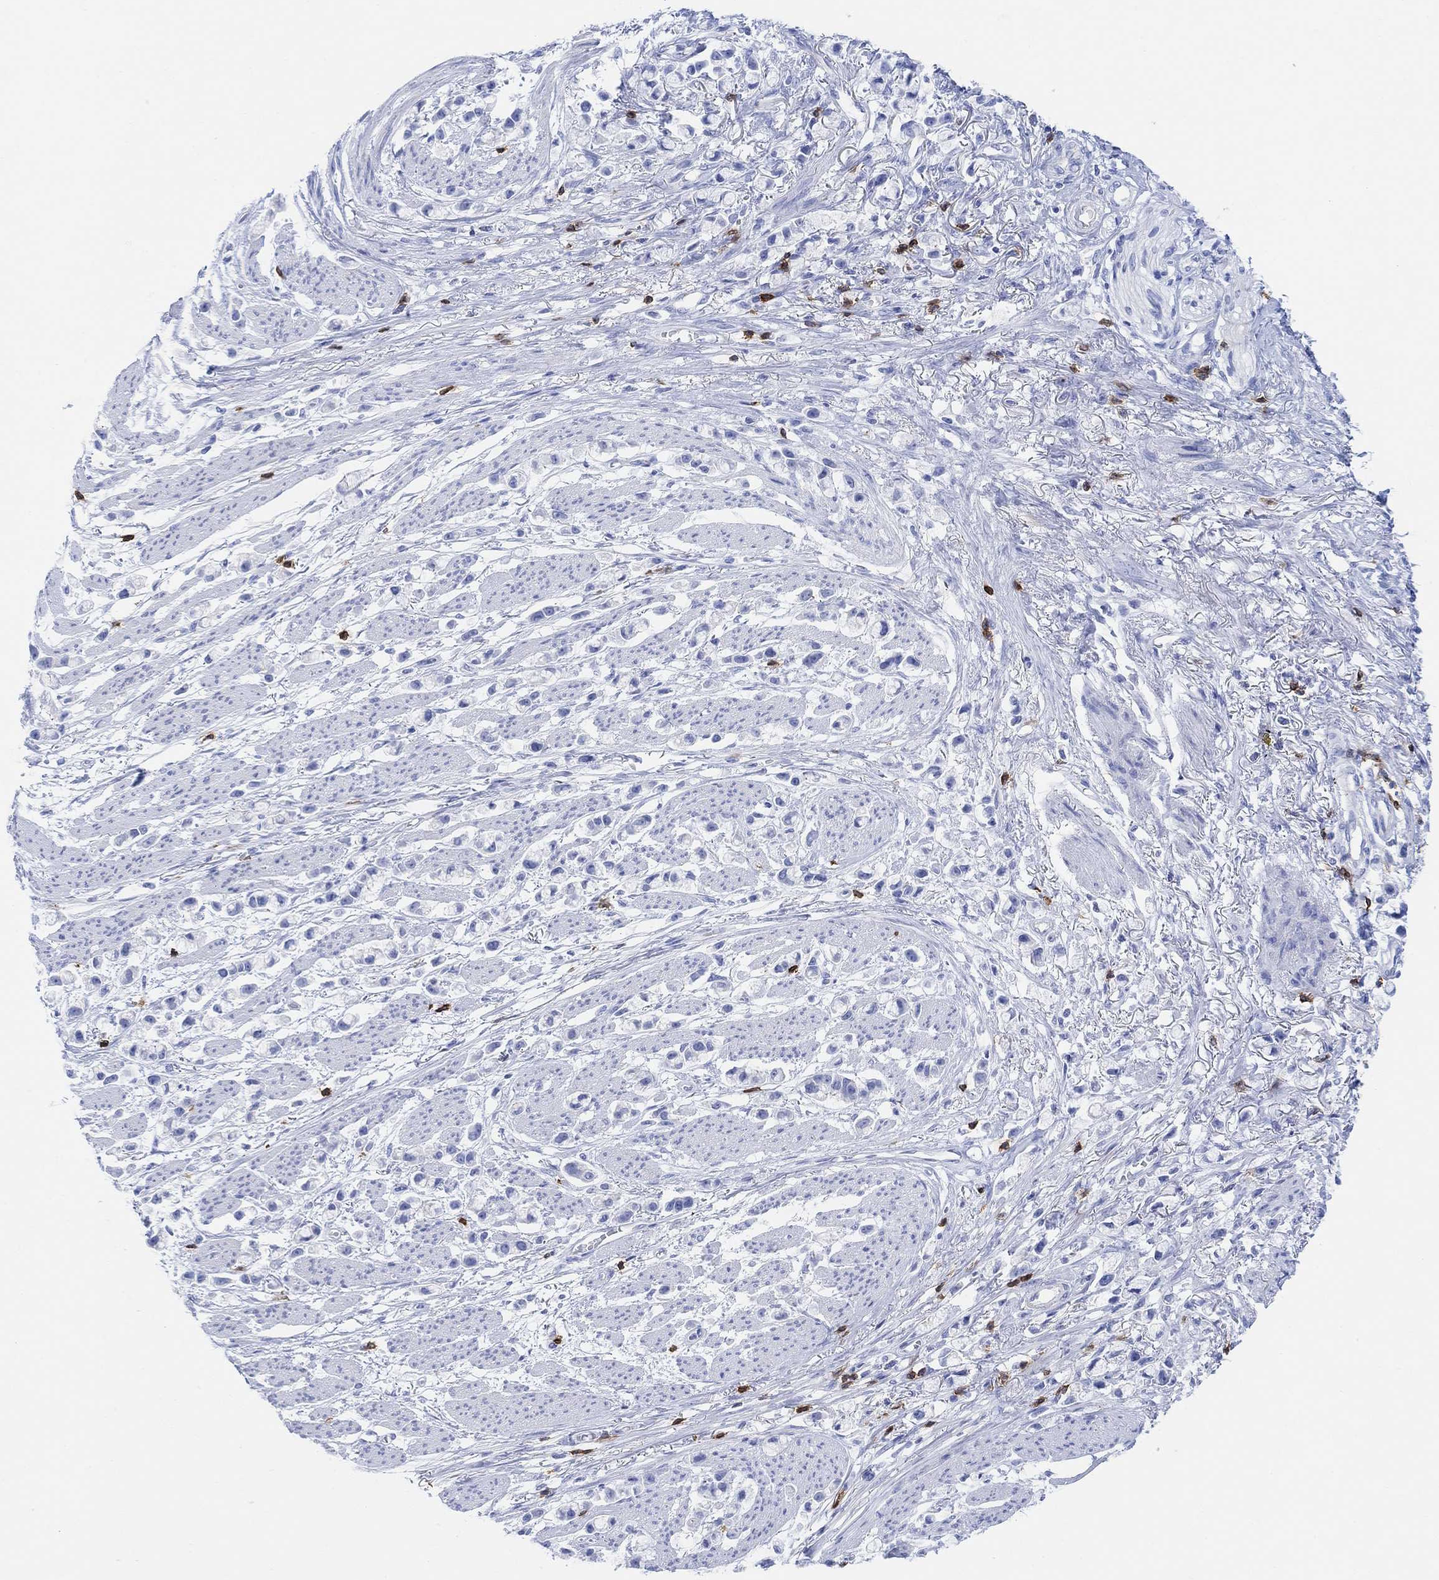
{"staining": {"intensity": "negative", "quantity": "none", "location": "none"}, "tissue": "stomach cancer", "cell_type": "Tumor cells", "image_type": "cancer", "snomed": [{"axis": "morphology", "description": "Adenocarcinoma, NOS"}, {"axis": "topography", "description": "Stomach"}], "caption": "A high-resolution histopathology image shows immunohistochemistry (IHC) staining of stomach cancer (adenocarcinoma), which reveals no significant positivity in tumor cells.", "gene": "GPR65", "patient": {"sex": "female", "age": 81}}